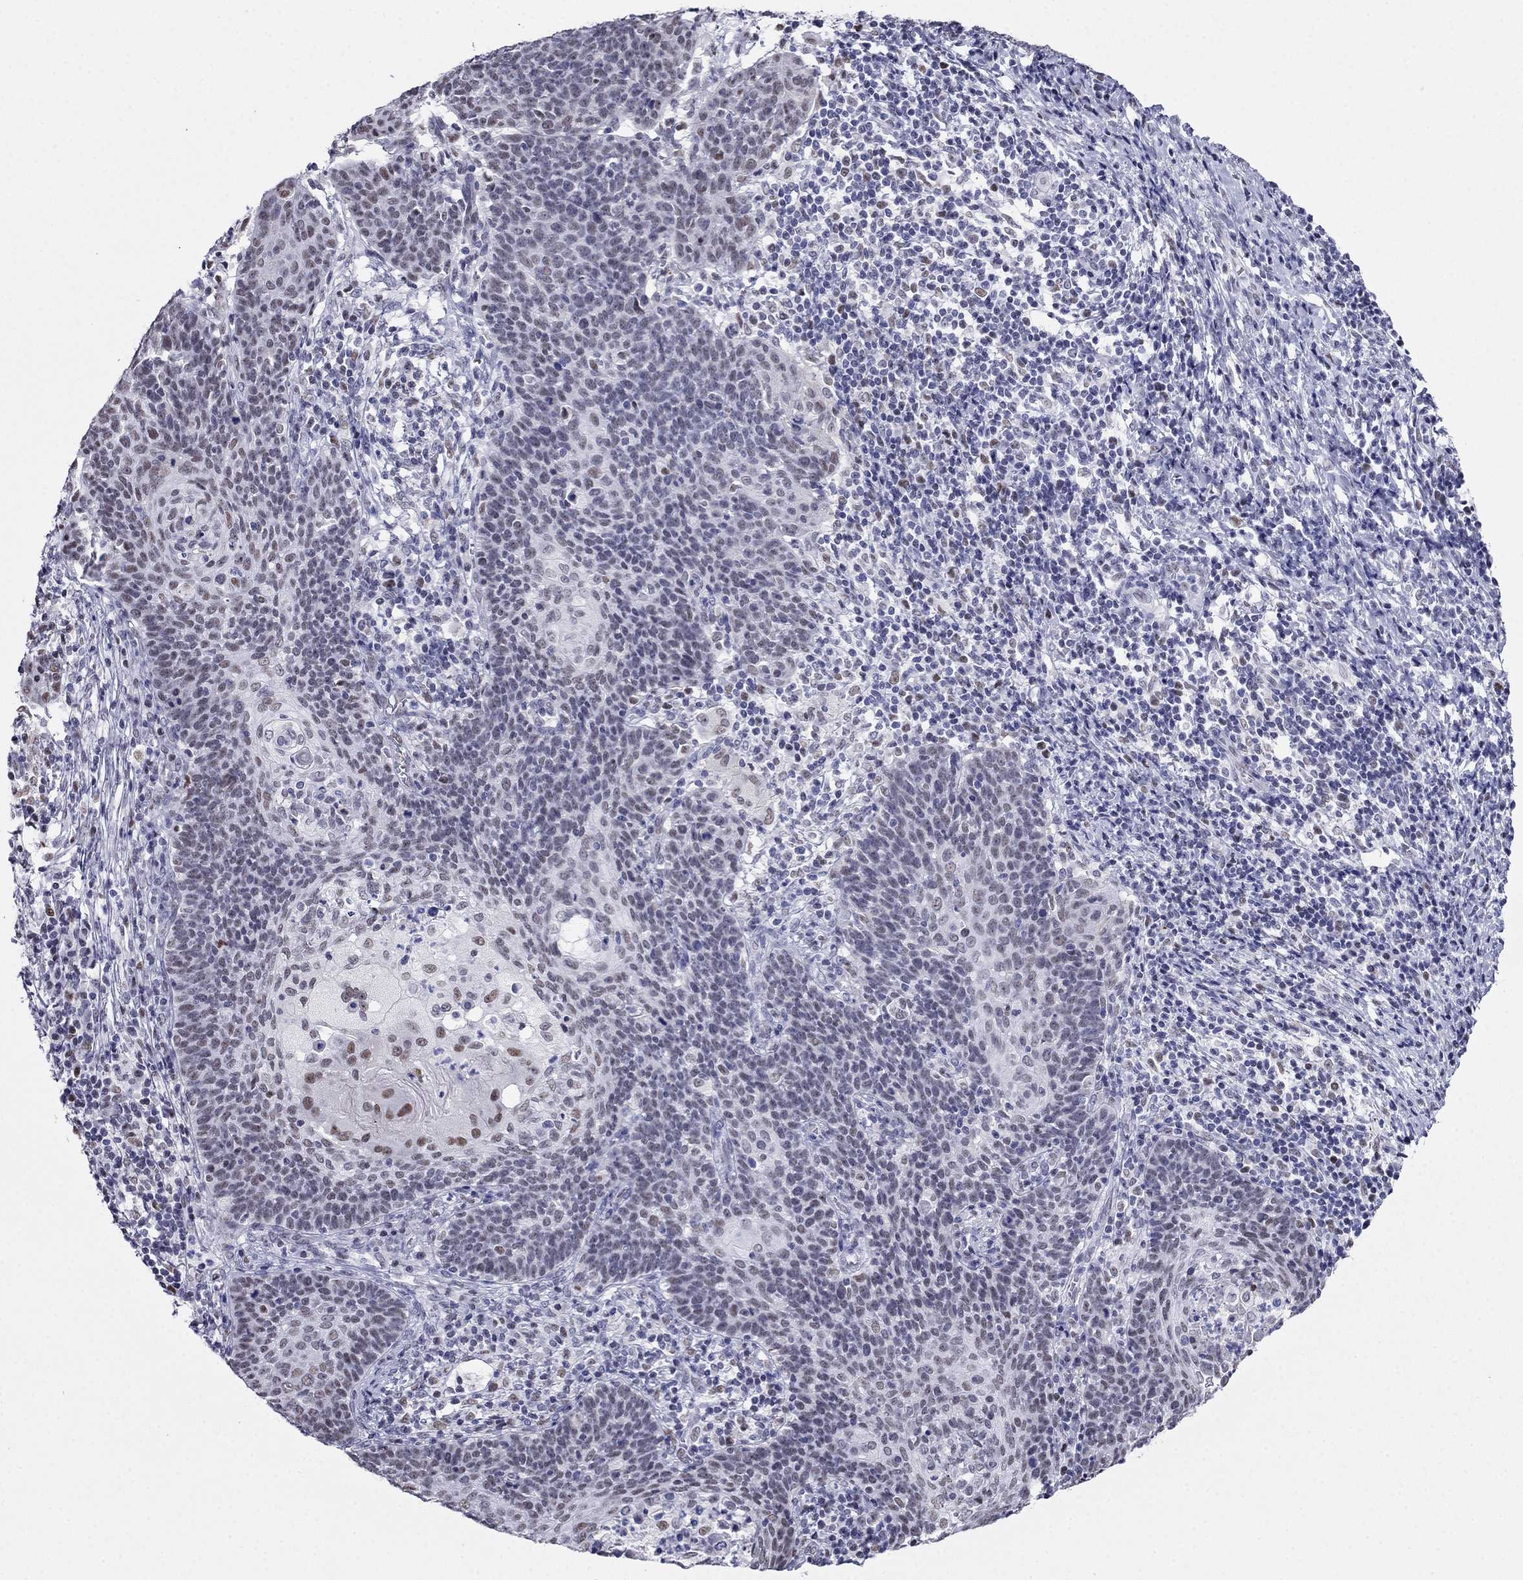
{"staining": {"intensity": "moderate", "quantity": "<25%", "location": "nuclear"}, "tissue": "cervical cancer", "cell_type": "Tumor cells", "image_type": "cancer", "snomed": [{"axis": "morphology", "description": "Squamous cell carcinoma, NOS"}, {"axis": "topography", "description": "Cervix"}], "caption": "Immunohistochemical staining of human cervical cancer displays moderate nuclear protein positivity in about <25% of tumor cells.", "gene": "PPM1G", "patient": {"sex": "female", "age": 39}}